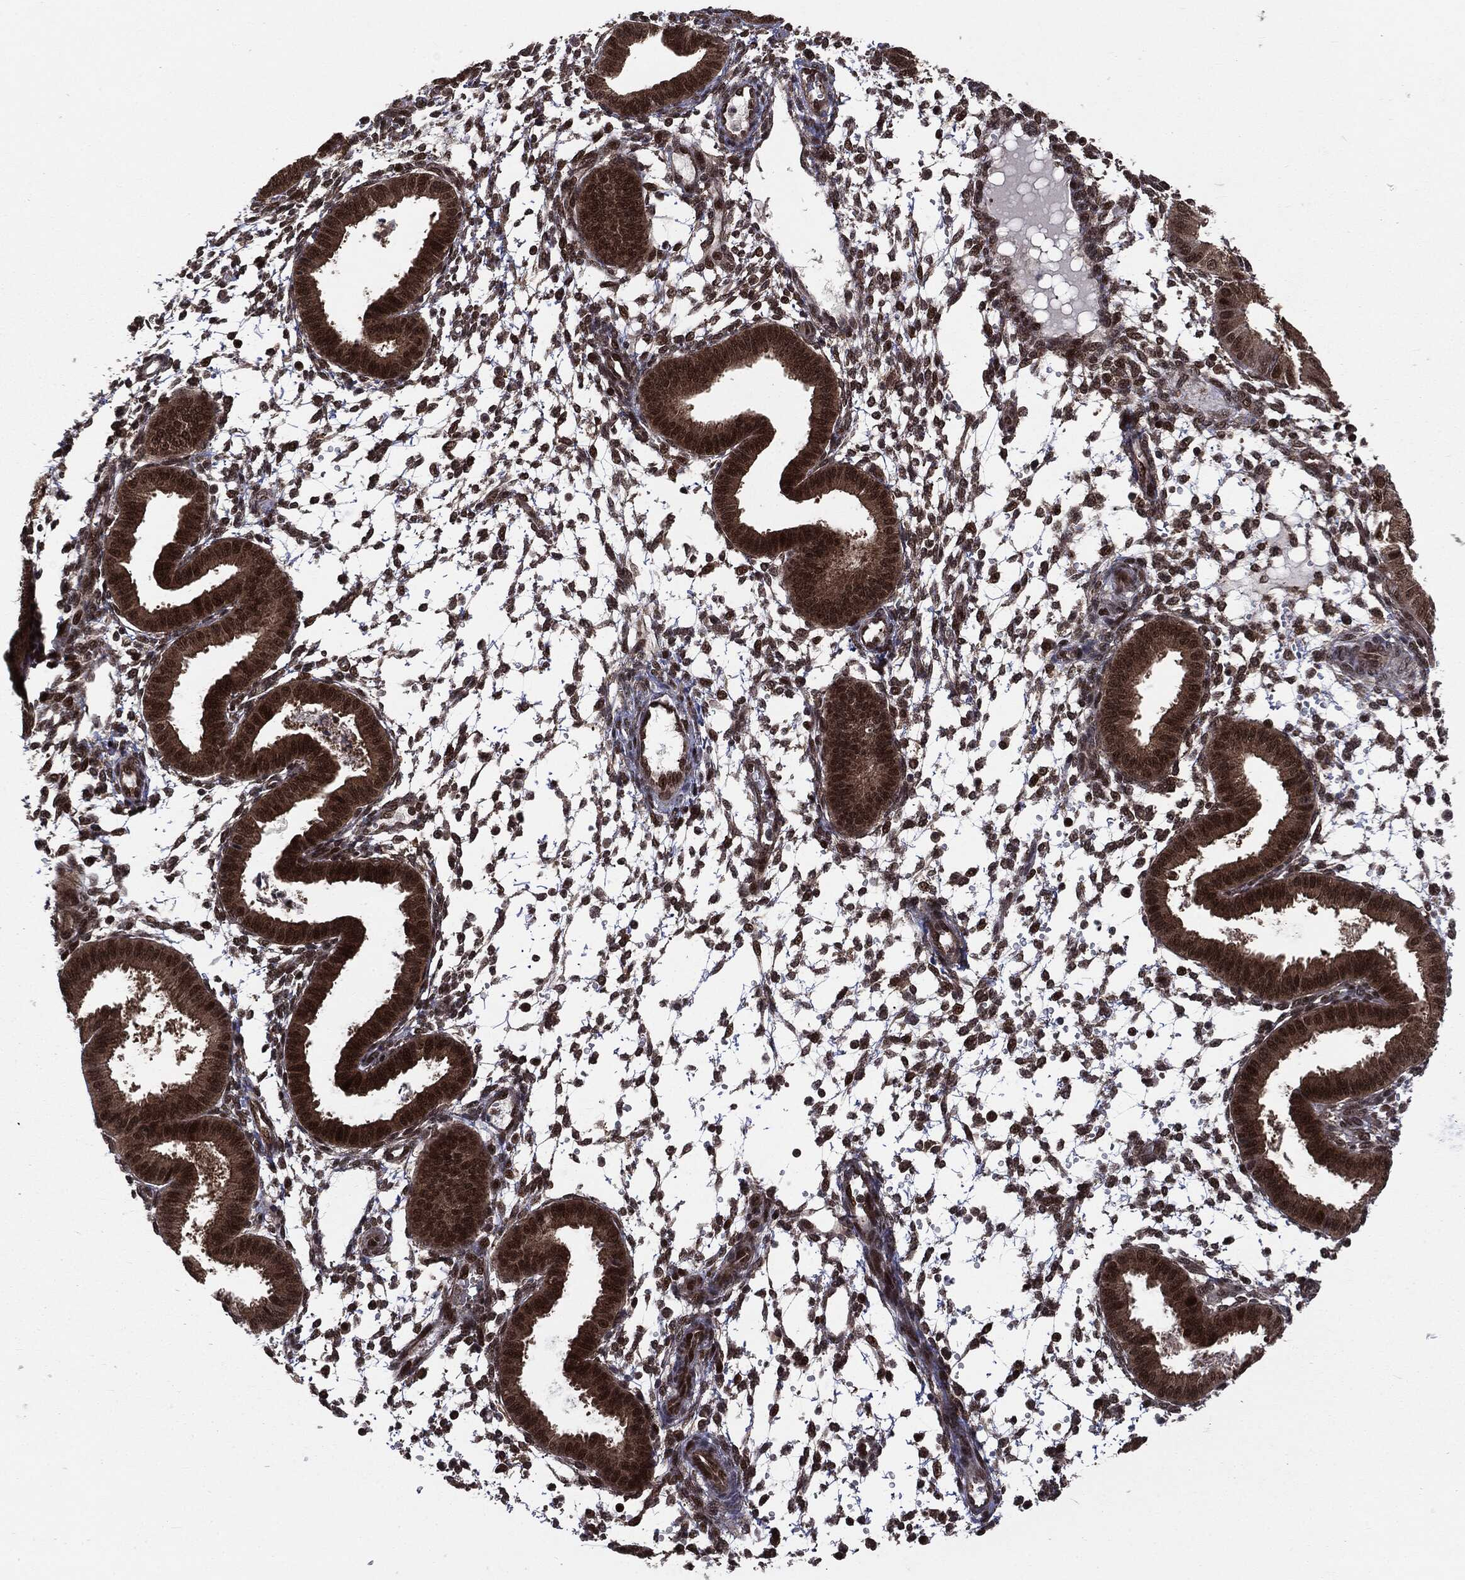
{"staining": {"intensity": "strong", "quantity": ">75%", "location": "nuclear"}, "tissue": "endometrium", "cell_type": "Cells in endometrial stroma", "image_type": "normal", "snomed": [{"axis": "morphology", "description": "Normal tissue, NOS"}, {"axis": "topography", "description": "Endometrium"}], "caption": "Immunohistochemical staining of unremarkable human endometrium reveals strong nuclear protein positivity in about >75% of cells in endometrial stroma.", "gene": "PTPA", "patient": {"sex": "female", "age": 43}}